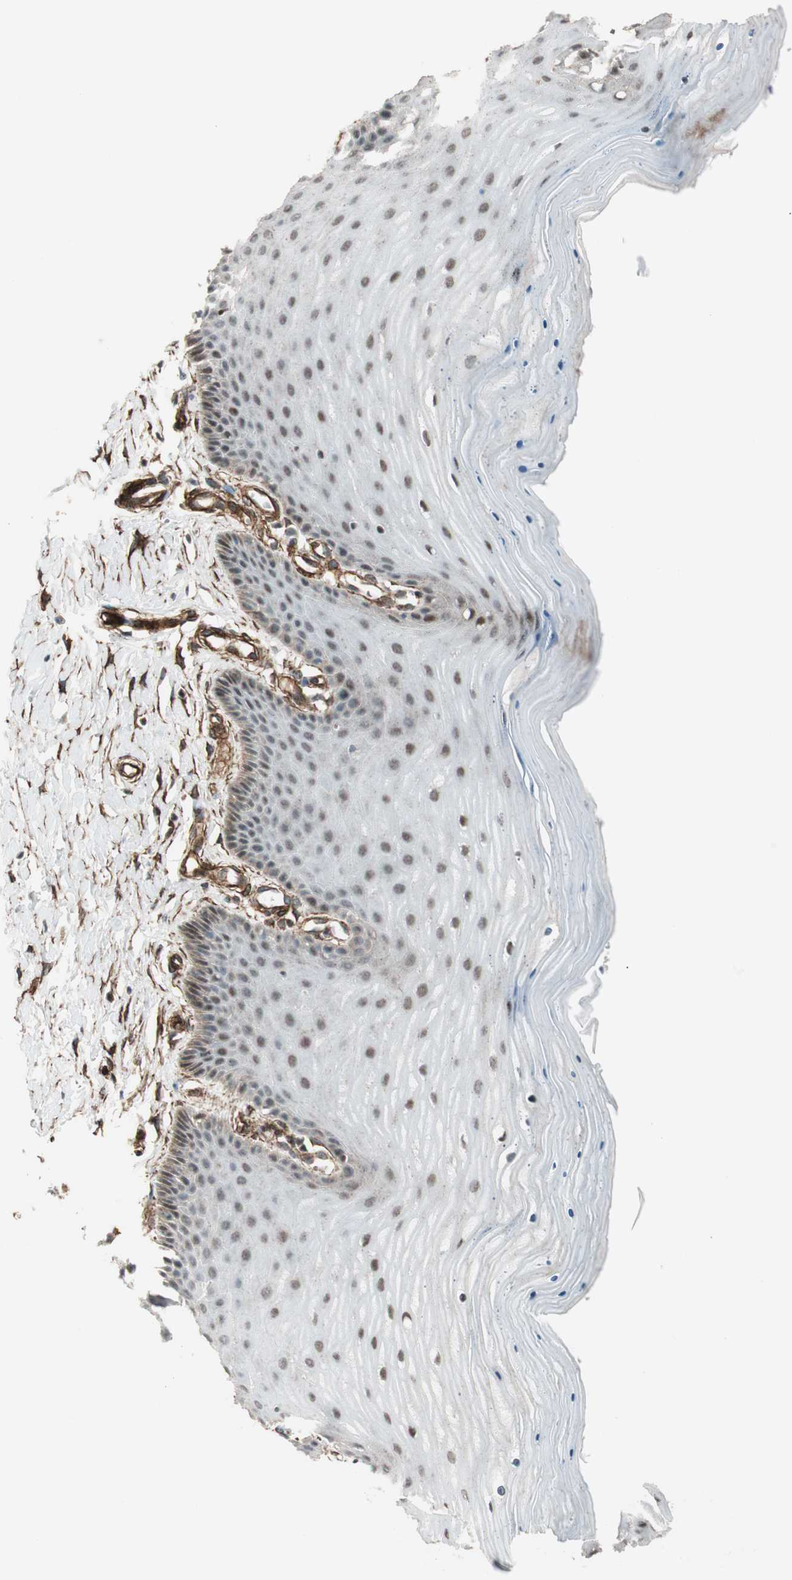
{"staining": {"intensity": "moderate", "quantity": ">75%", "location": "cytoplasmic/membranous,nuclear"}, "tissue": "cervix", "cell_type": "Glandular cells", "image_type": "normal", "snomed": [{"axis": "morphology", "description": "Normal tissue, NOS"}, {"axis": "topography", "description": "Cervix"}], "caption": "Brown immunohistochemical staining in benign cervix displays moderate cytoplasmic/membranous,nuclear expression in approximately >75% of glandular cells. (DAB (3,3'-diaminobenzidine) IHC, brown staining for protein, blue staining for nuclei).", "gene": "CDK19", "patient": {"sex": "female", "age": 55}}